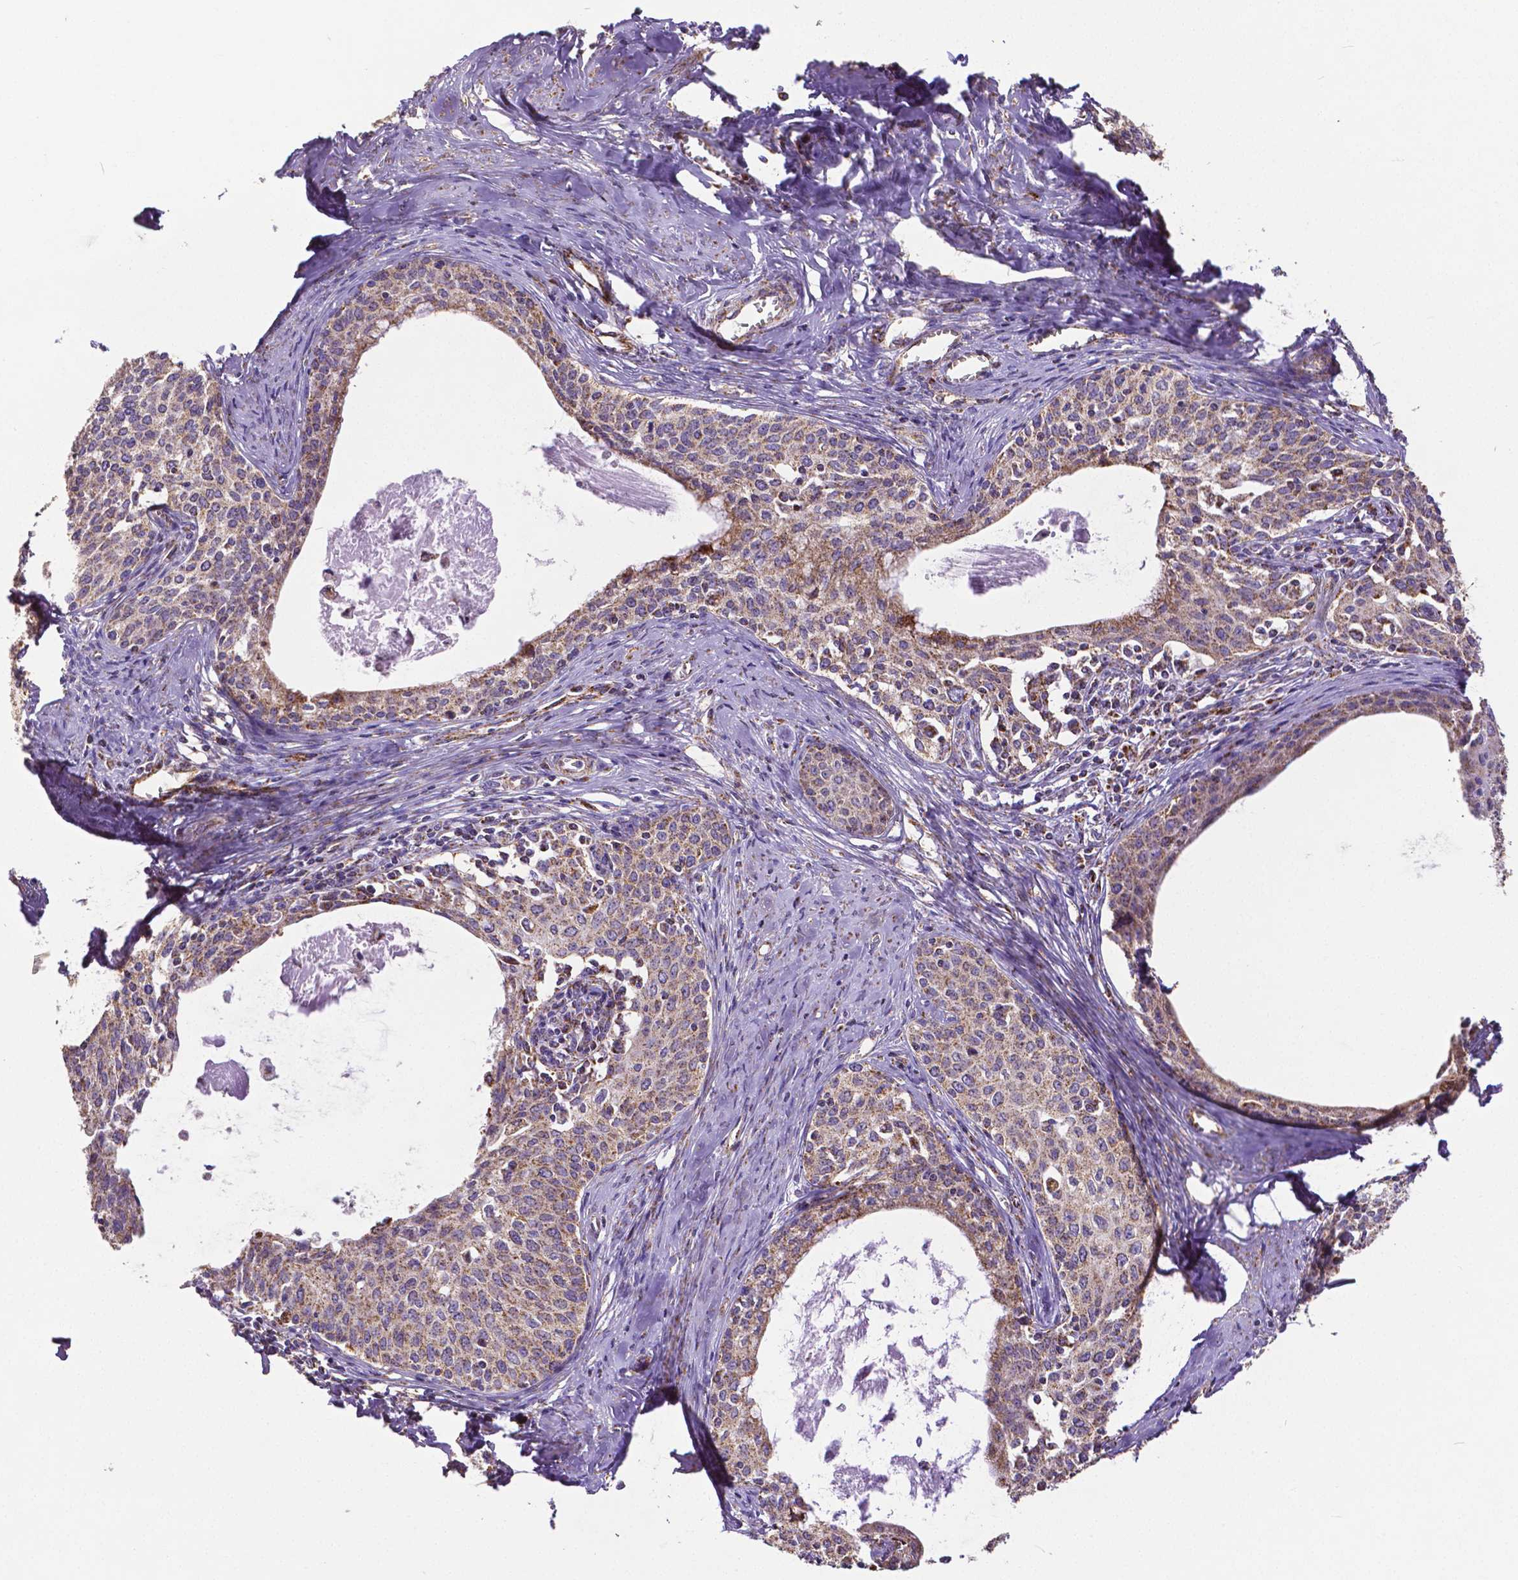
{"staining": {"intensity": "moderate", "quantity": ">75%", "location": "cytoplasmic/membranous"}, "tissue": "cervical cancer", "cell_type": "Tumor cells", "image_type": "cancer", "snomed": [{"axis": "morphology", "description": "Squamous cell carcinoma, NOS"}, {"axis": "morphology", "description": "Adenocarcinoma, NOS"}, {"axis": "topography", "description": "Cervix"}], "caption": "Immunohistochemistry (IHC) staining of cervical cancer, which exhibits medium levels of moderate cytoplasmic/membranous expression in about >75% of tumor cells indicating moderate cytoplasmic/membranous protein expression. The staining was performed using DAB (3,3'-diaminobenzidine) (brown) for protein detection and nuclei were counterstained in hematoxylin (blue).", "gene": "MACC1", "patient": {"sex": "female", "age": 52}}